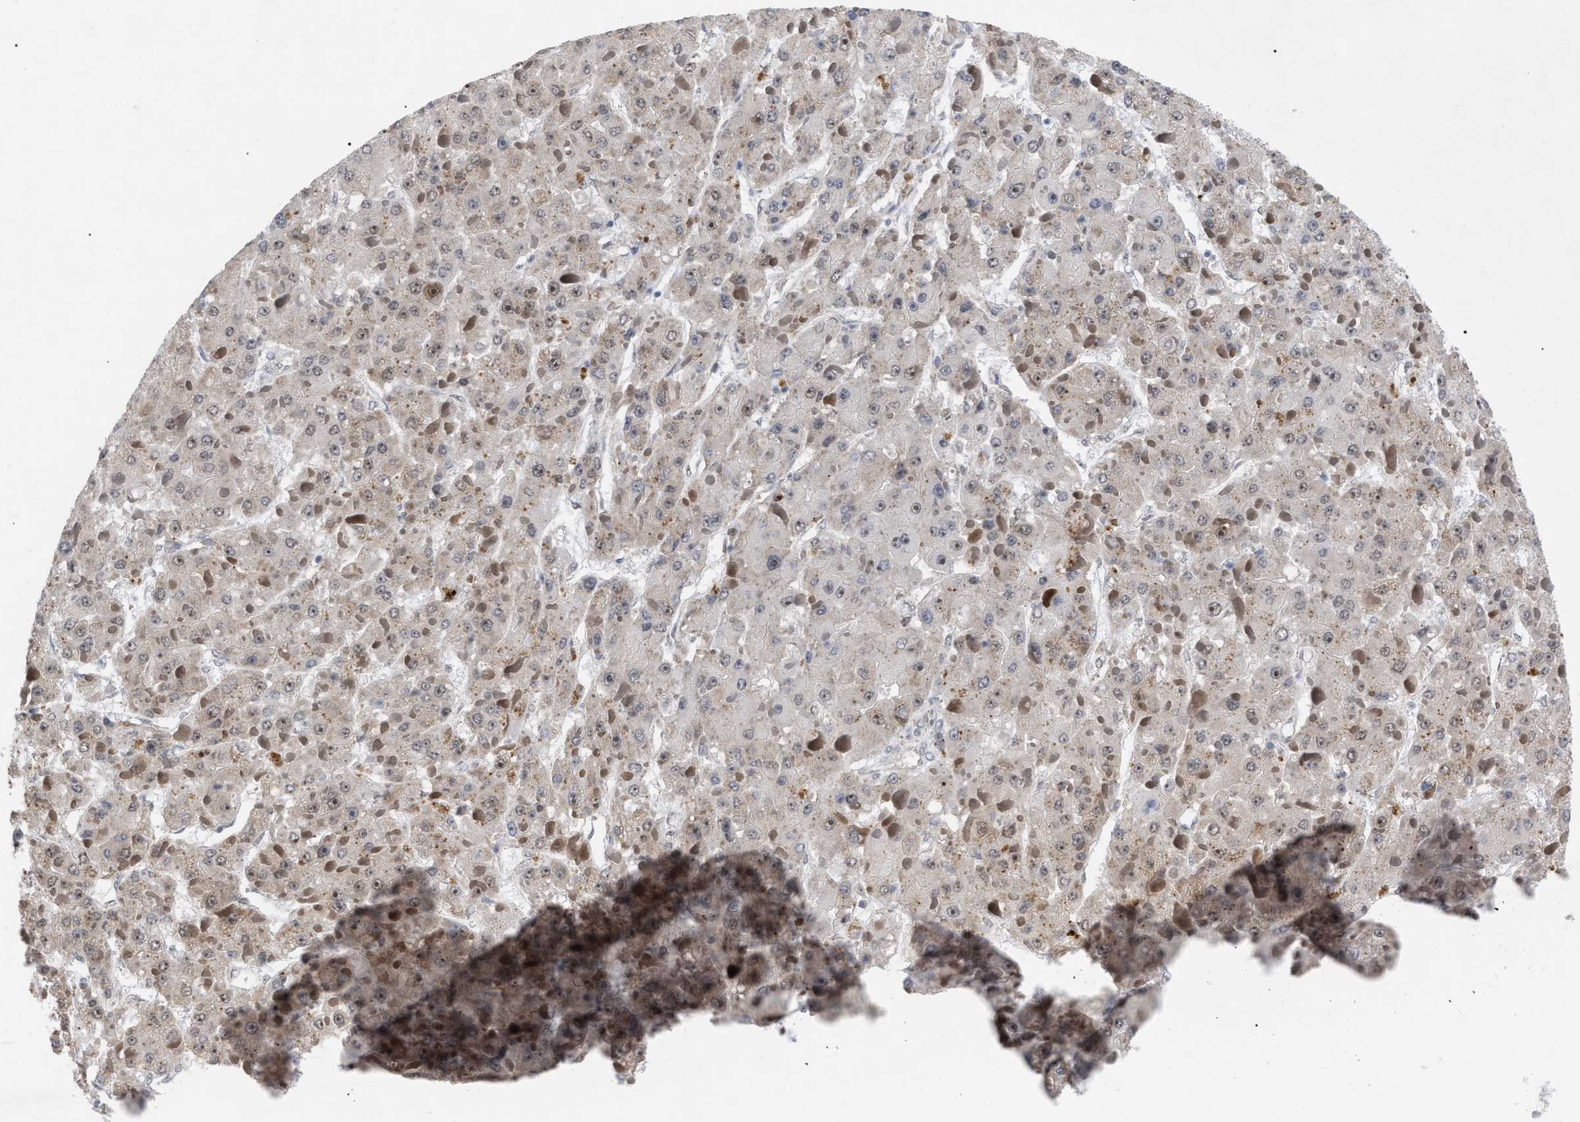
{"staining": {"intensity": "weak", "quantity": "<25%", "location": "nuclear"}, "tissue": "liver cancer", "cell_type": "Tumor cells", "image_type": "cancer", "snomed": [{"axis": "morphology", "description": "Carcinoma, Hepatocellular, NOS"}, {"axis": "topography", "description": "Liver"}], "caption": "Protein analysis of liver cancer (hepatocellular carcinoma) reveals no significant staining in tumor cells.", "gene": "UPF1", "patient": {"sex": "female", "age": 73}}